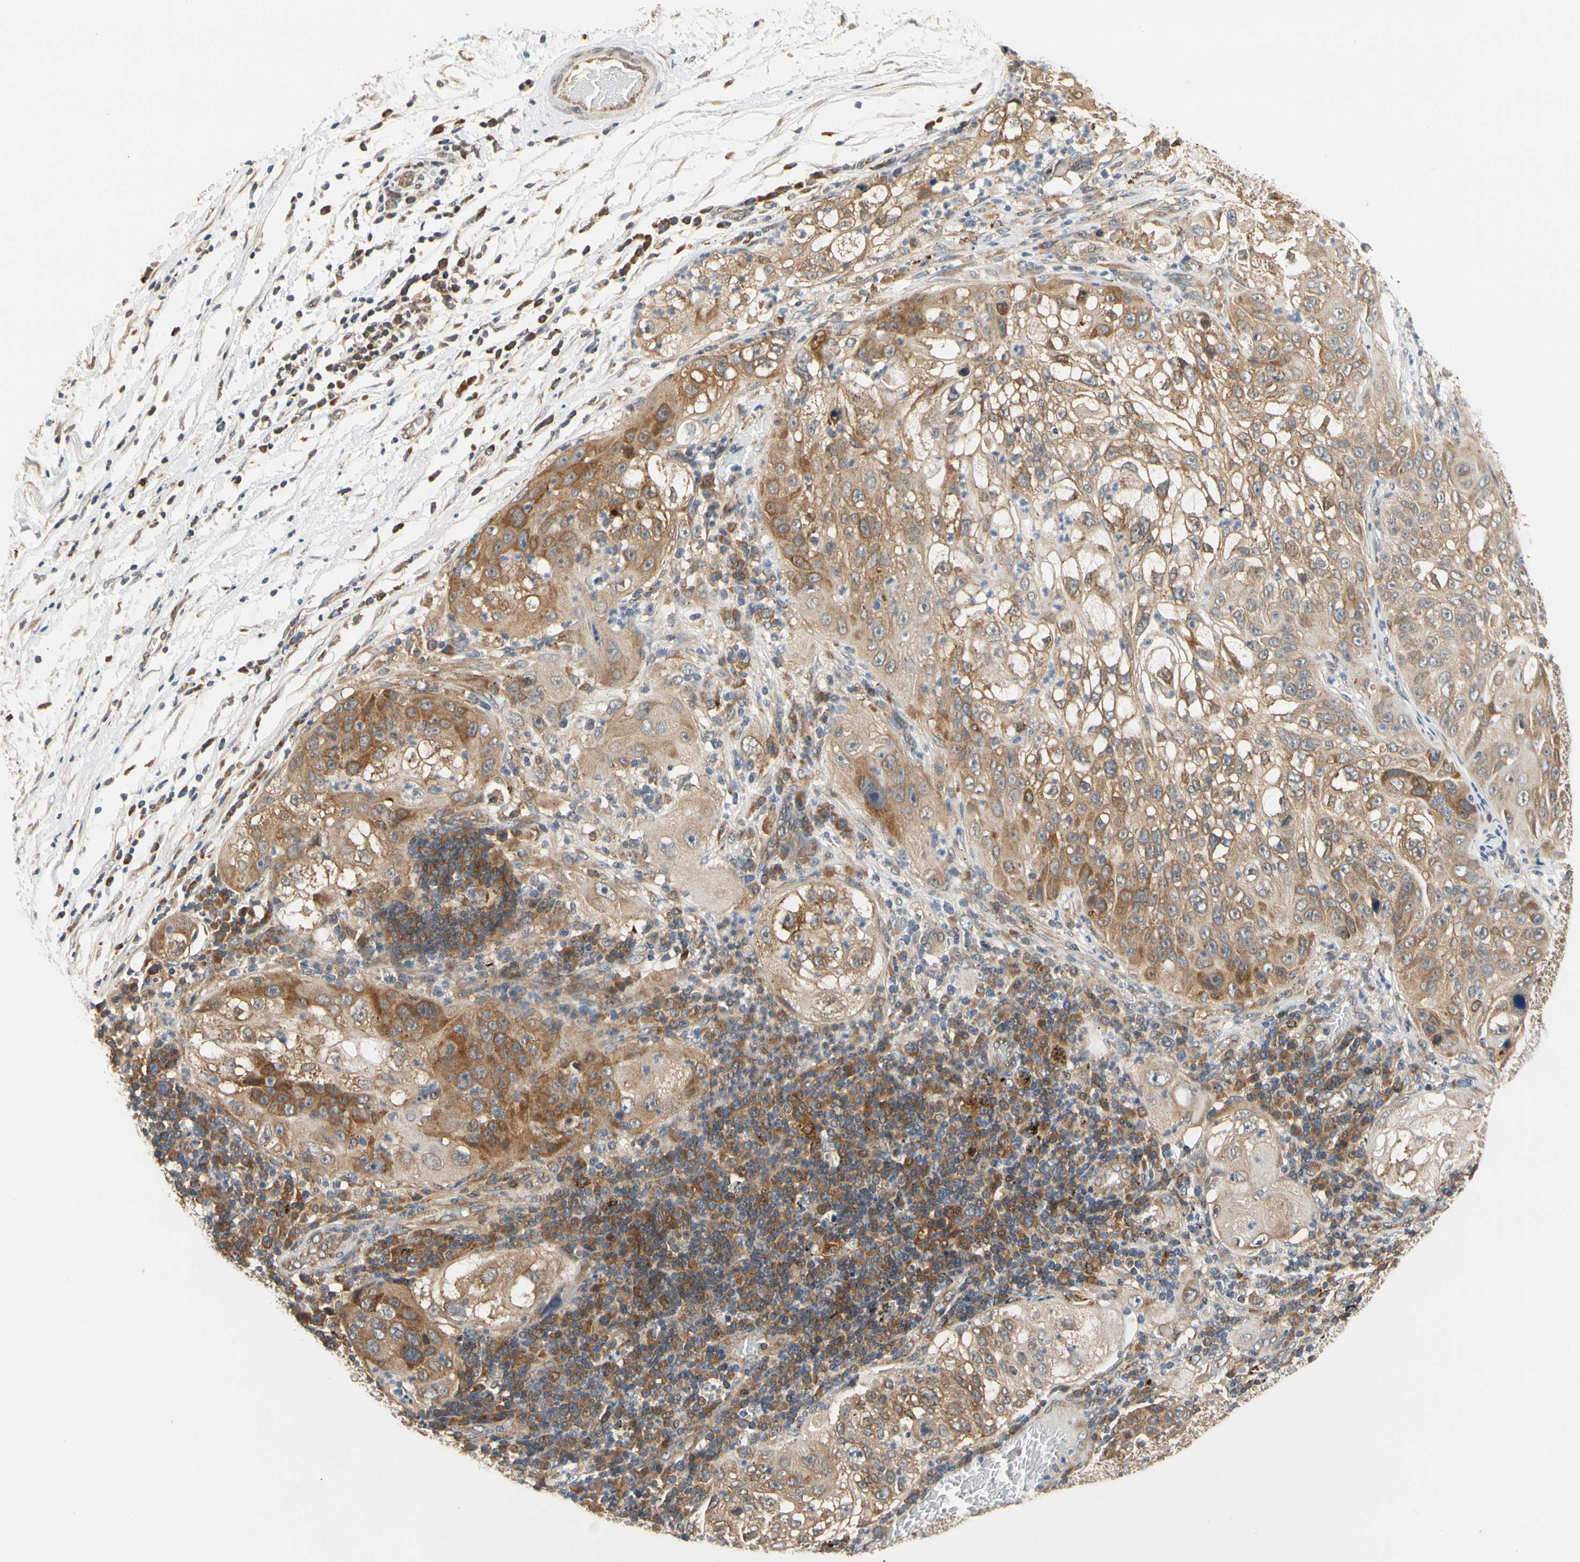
{"staining": {"intensity": "moderate", "quantity": ">75%", "location": "cytoplasmic/membranous"}, "tissue": "lung cancer", "cell_type": "Tumor cells", "image_type": "cancer", "snomed": [{"axis": "morphology", "description": "Inflammation, NOS"}, {"axis": "morphology", "description": "Squamous cell carcinoma, NOS"}, {"axis": "topography", "description": "Lymph node"}, {"axis": "topography", "description": "Soft tissue"}, {"axis": "topography", "description": "Lung"}], "caption": "An immunohistochemistry (IHC) image of tumor tissue is shown. Protein staining in brown shows moderate cytoplasmic/membranous positivity in lung squamous cell carcinoma within tumor cells.", "gene": "ANKHD1", "patient": {"sex": "male", "age": 66}}